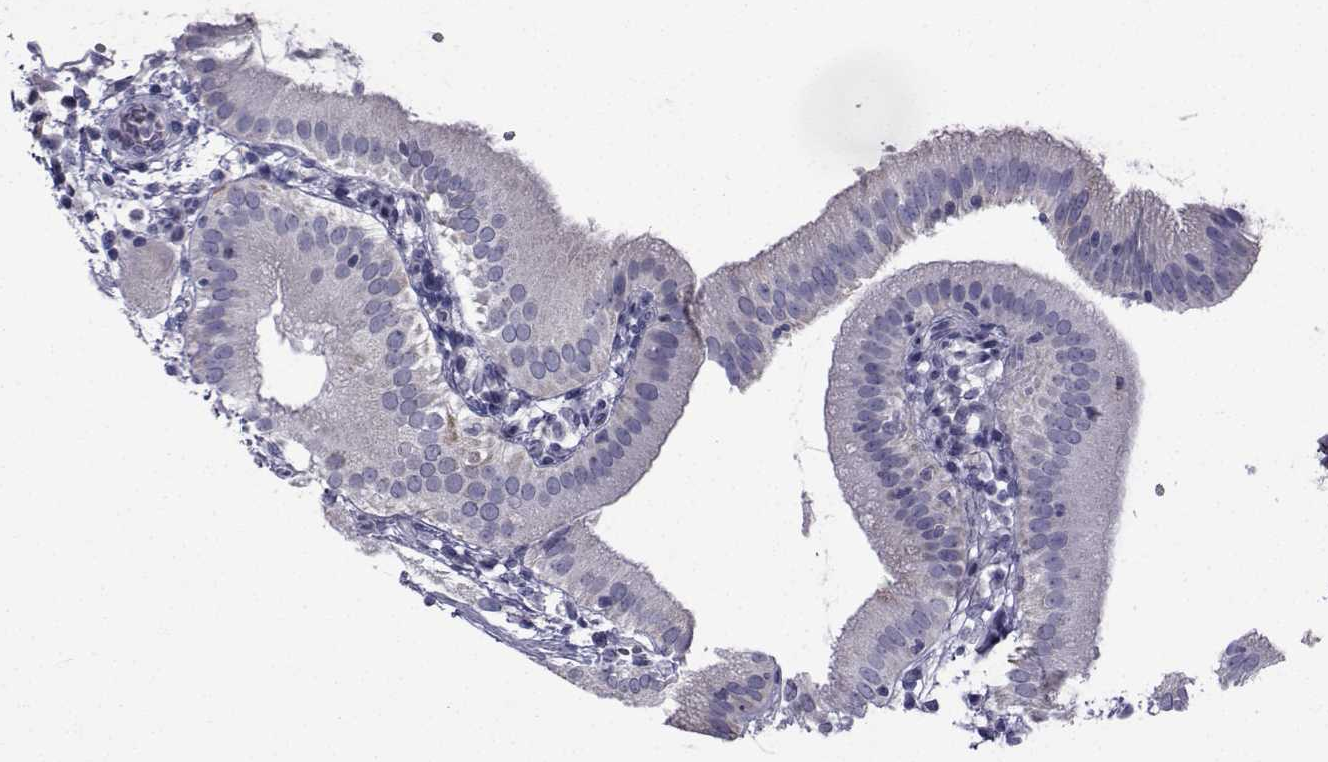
{"staining": {"intensity": "negative", "quantity": "none", "location": "none"}, "tissue": "gallbladder", "cell_type": "Glandular cells", "image_type": "normal", "snomed": [{"axis": "morphology", "description": "Normal tissue, NOS"}, {"axis": "topography", "description": "Gallbladder"}], "caption": "Protein analysis of normal gallbladder exhibits no significant positivity in glandular cells. (DAB IHC, high magnification).", "gene": "FDXR", "patient": {"sex": "female", "age": 65}}